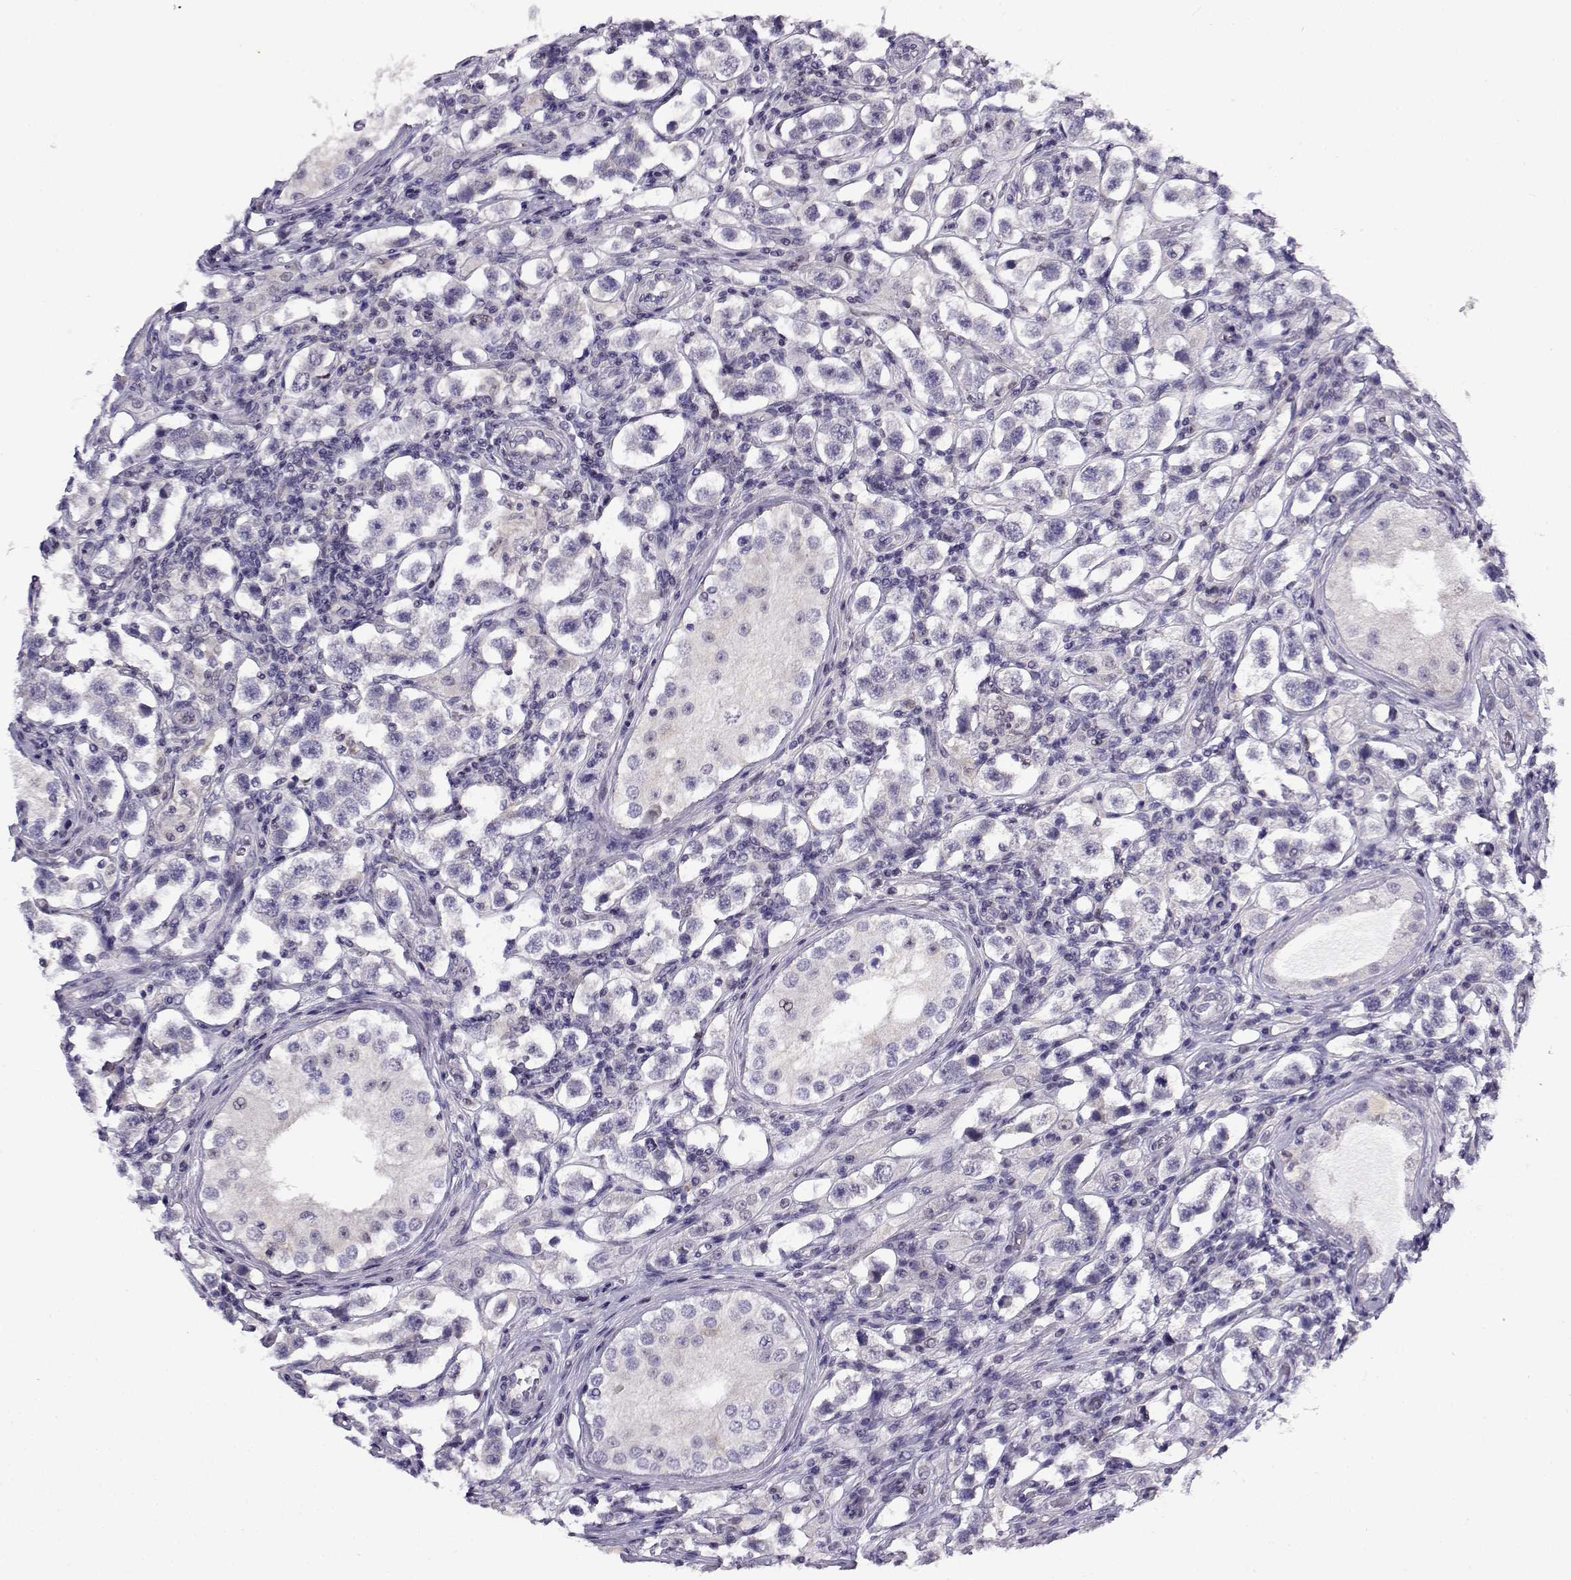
{"staining": {"intensity": "negative", "quantity": "none", "location": "none"}, "tissue": "testis cancer", "cell_type": "Tumor cells", "image_type": "cancer", "snomed": [{"axis": "morphology", "description": "Seminoma, NOS"}, {"axis": "topography", "description": "Testis"}], "caption": "An image of human testis cancer (seminoma) is negative for staining in tumor cells.", "gene": "FEZF1", "patient": {"sex": "male", "age": 37}}